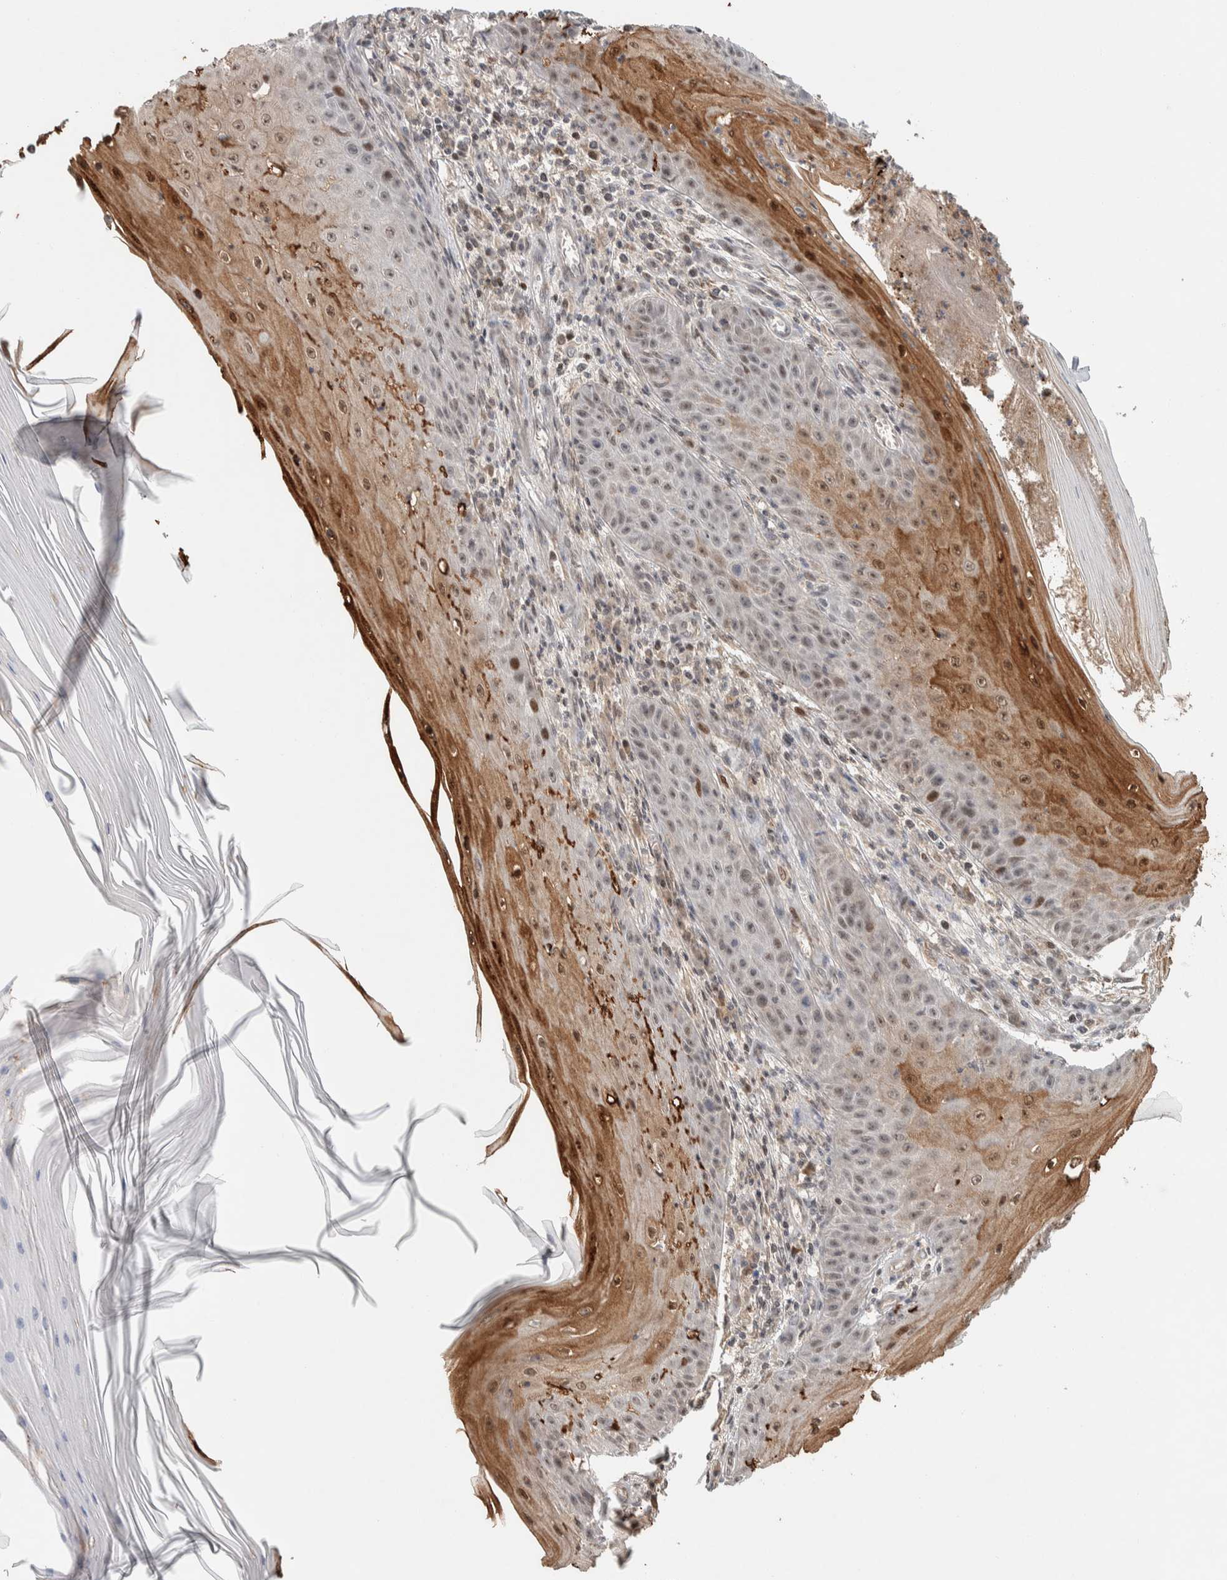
{"staining": {"intensity": "weak", "quantity": ">75%", "location": "nuclear"}, "tissue": "skin cancer", "cell_type": "Tumor cells", "image_type": "cancer", "snomed": [{"axis": "morphology", "description": "Squamous cell carcinoma, NOS"}, {"axis": "topography", "description": "Skin"}], "caption": "Immunohistochemical staining of human skin squamous cell carcinoma displays low levels of weak nuclear staining in approximately >75% of tumor cells.", "gene": "ZNF521", "patient": {"sex": "female", "age": 73}}